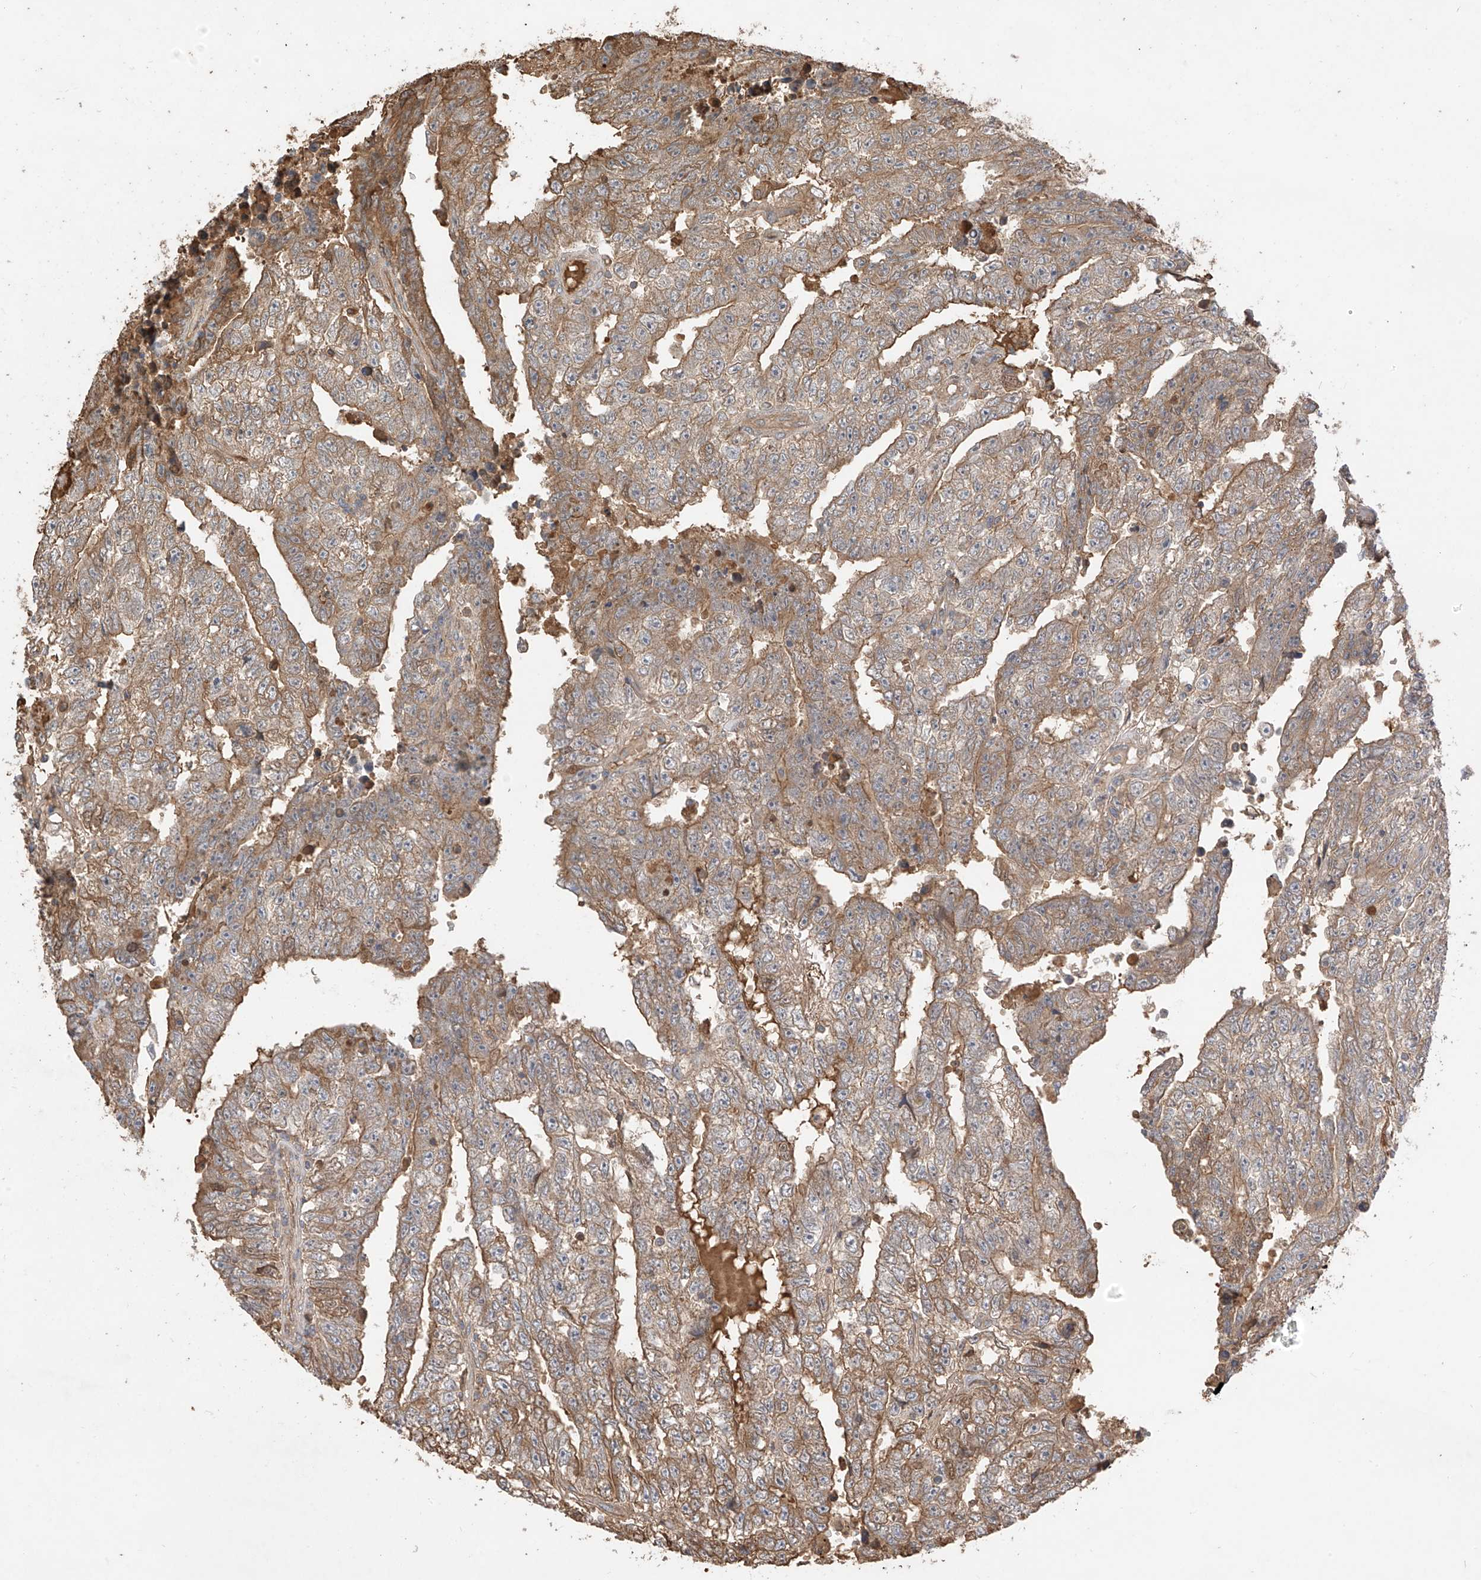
{"staining": {"intensity": "moderate", "quantity": "25%-75%", "location": "cytoplasmic/membranous"}, "tissue": "testis cancer", "cell_type": "Tumor cells", "image_type": "cancer", "snomed": [{"axis": "morphology", "description": "Carcinoma, Embryonal, NOS"}, {"axis": "topography", "description": "Testis"}], "caption": "Protein positivity by IHC displays moderate cytoplasmic/membranous staining in about 25%-75% of tumor cells in testis cancer (embryonal carcinoma). (brown staining indicates protein expression, while blue staining denotes nuclei).", "gene": "CACNA2D4", "patient": {"sex": "male", "age": 25}}